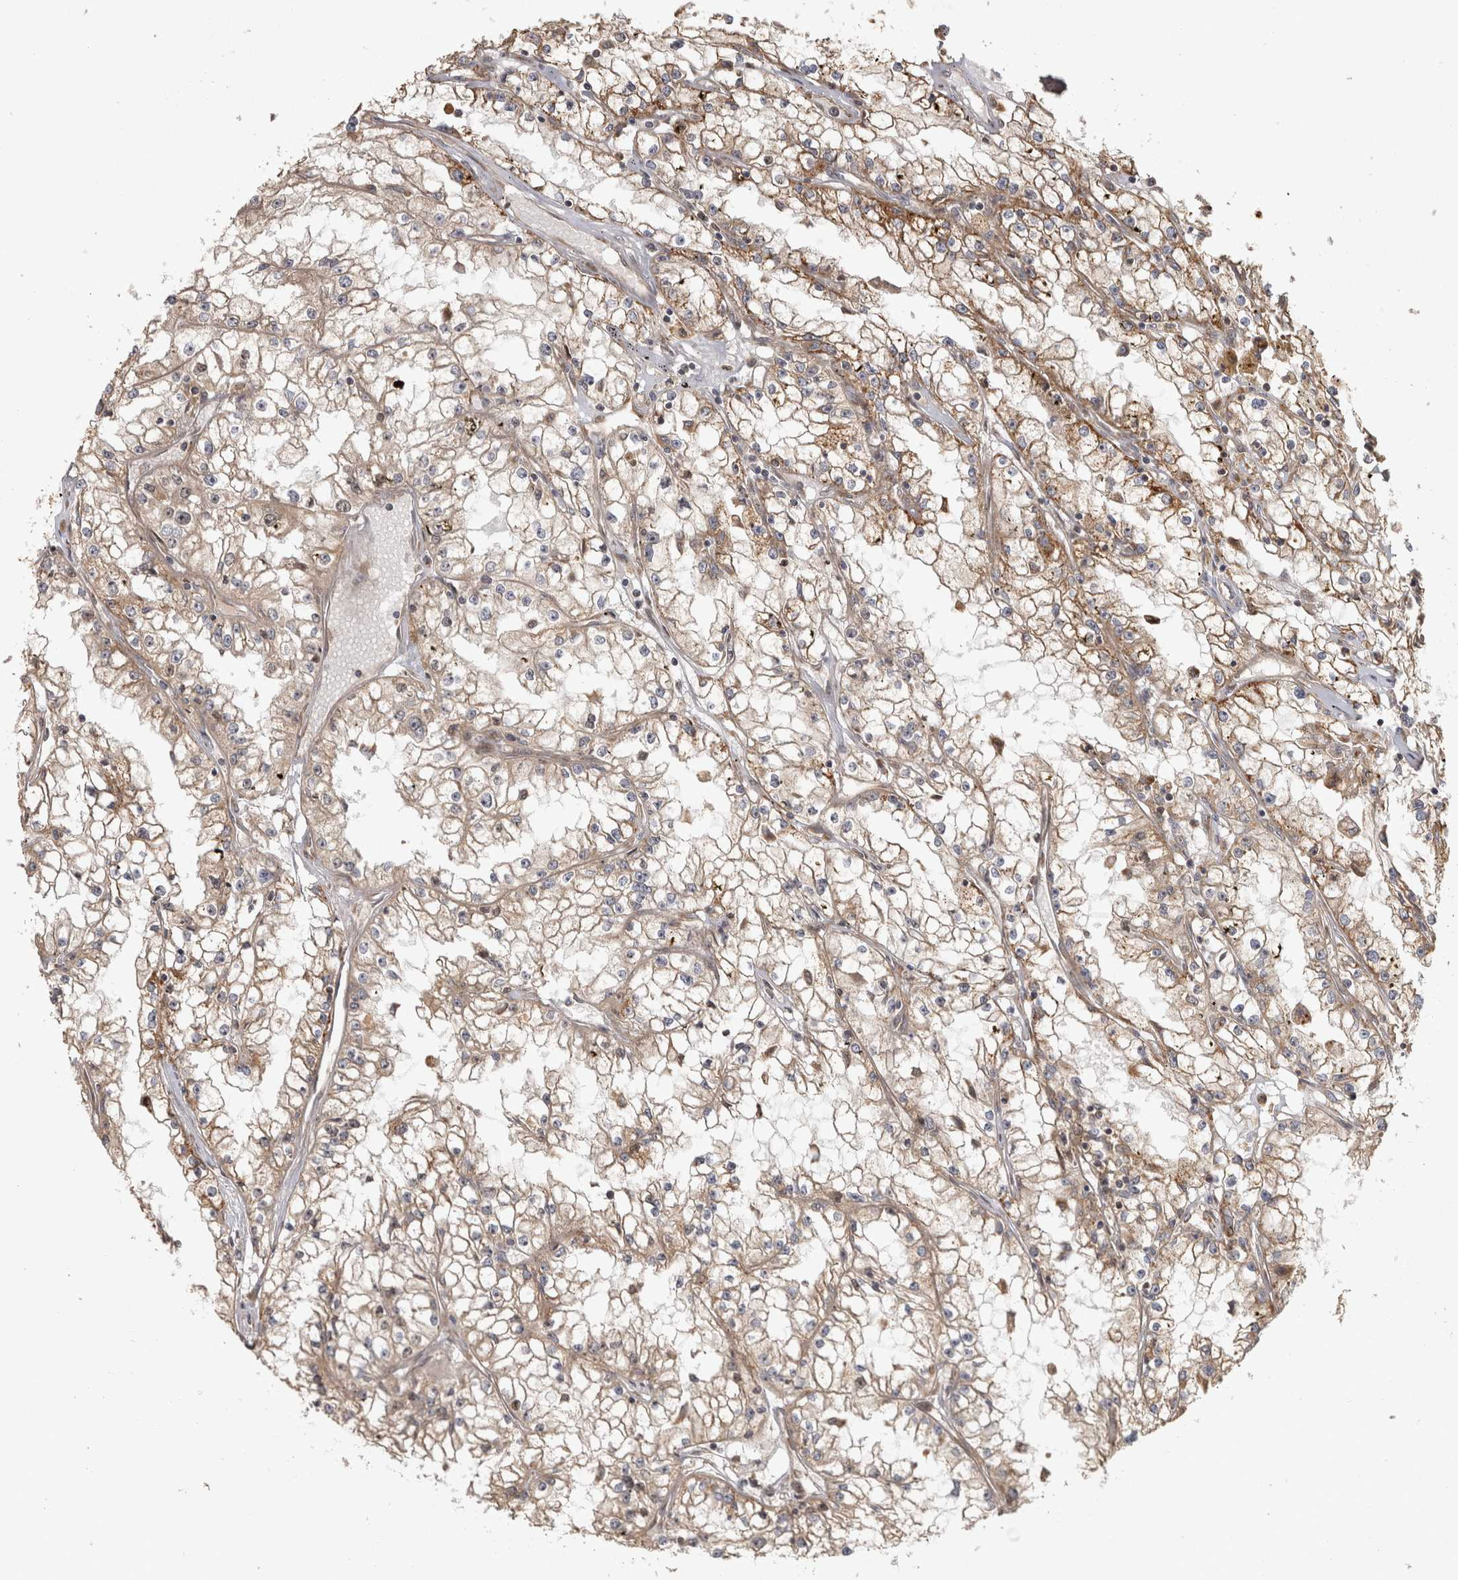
{"staining": {"intensity": "moderate", "quantity": ">75%", "location": "cytoplasmic/membranous"}, "tissue": "renal cancer", "cell_type": "Tumor cells", "image_type": "cancer", "snomed": [{"axis": "morphology", "description": "Adenocarcinoma, NOS"}, {"axis": "topography", "description": "Kidney"}], "caption": "Immunohistochemistry (IHC) photomicrograph of renal cancer stained for a protein (brown), which reveals medium levels of moderate cytoplasmic/membranous expression in approximately >75% of tumor cells.", "gene": "CAMSAP2", "patient": {"sex": "male", "age": 56}}